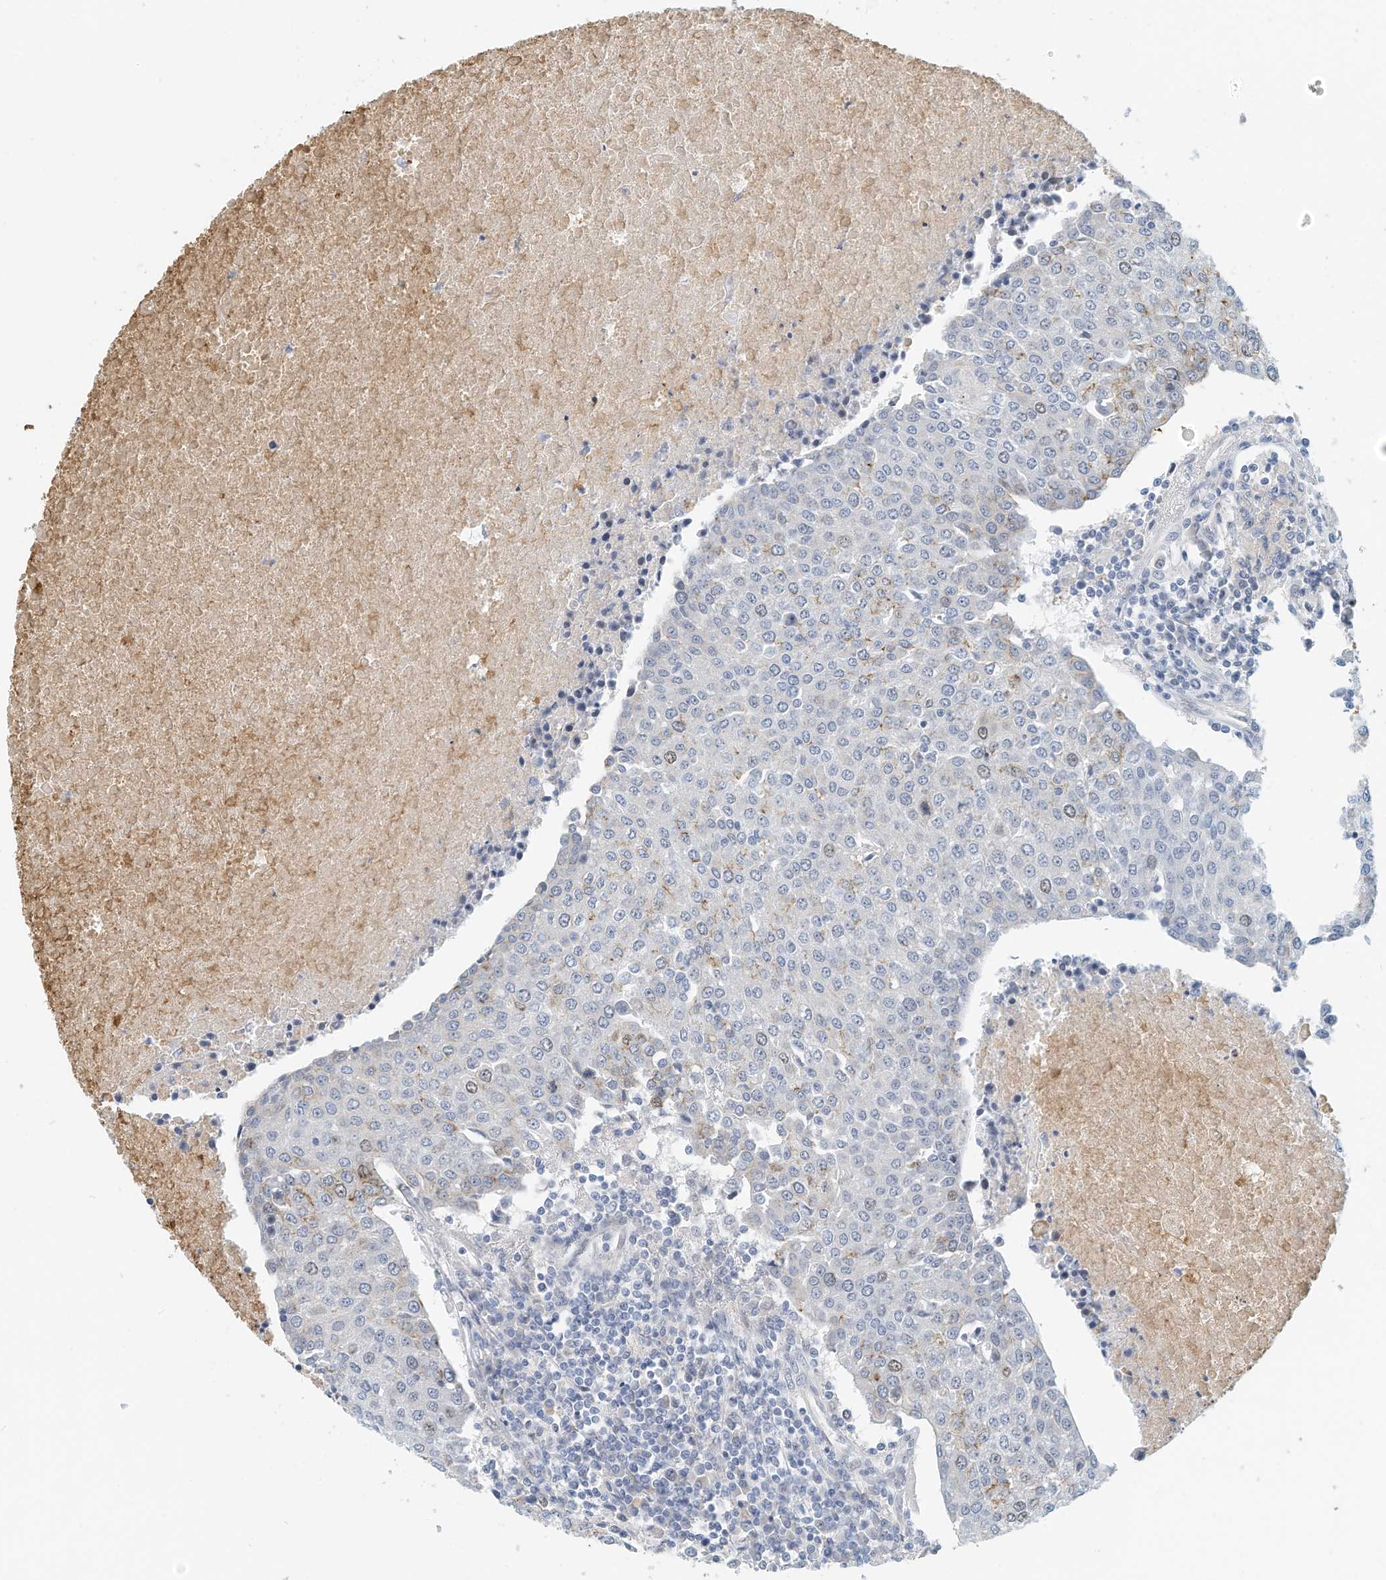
{"staining": {"intensity": "negative", "quantity": "none", "location": "none"}, "tissue": "urothelial cancer", "cell_type": "Tumor cells", "image_type": "cancer", "snomed": [{"axis": "morphology", "description": "Urothelial carcinoma, High grade"}, {"axis": "topography", "description": "Urinary bladder"}], "caption": "DAB immunohistochemical staining of human urothelial cancer displays no significant staining in tumor cells.", "gene": "ARHGAP28", "patient": {"sex": "female", "age": 85}}